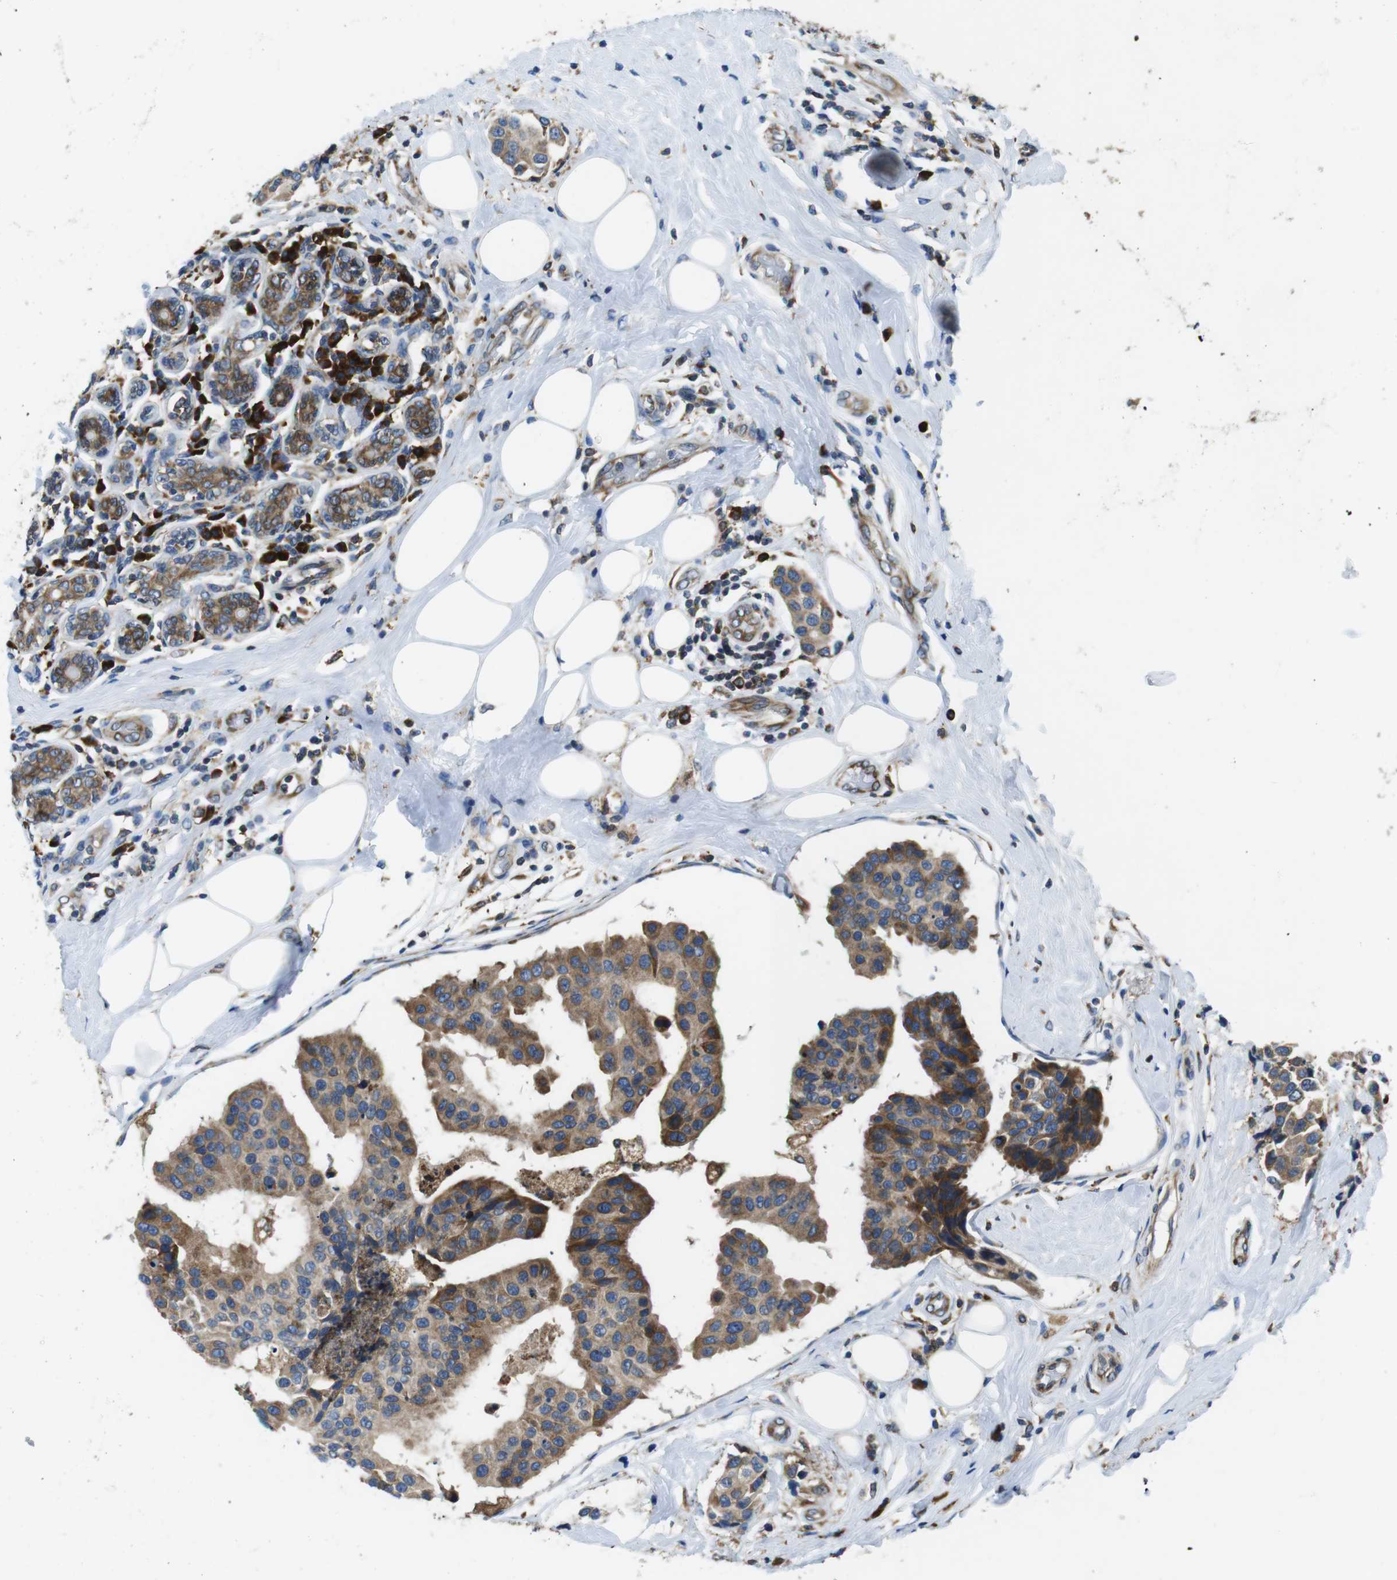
{"staining": {"intensity": "moderate", "quantity": ">75%", "location": "cytoplasmic/membranous"}, "tissue": "breast cancer", "cell_type": "Tumor cells", "image_type": "cancer", "snomed": [{"axis": "morphology", "description": "Normal tissue, NOS"}, {"axis": "morphology", "description": "Duct carcinoma"}, {"axis": "topography", "description": "Breast"}], "caption": "Immunohistochemistry (IHC) micrograph of human infiltrating ductal carcinoma (breast) stained for a protein (brown), which exhibits medium levels of moderate cytoplasmic/membranous staining in about >75% of tumor cells.", "gene": "UGGT1", "patient": {"sex": "female", "age": 39}}